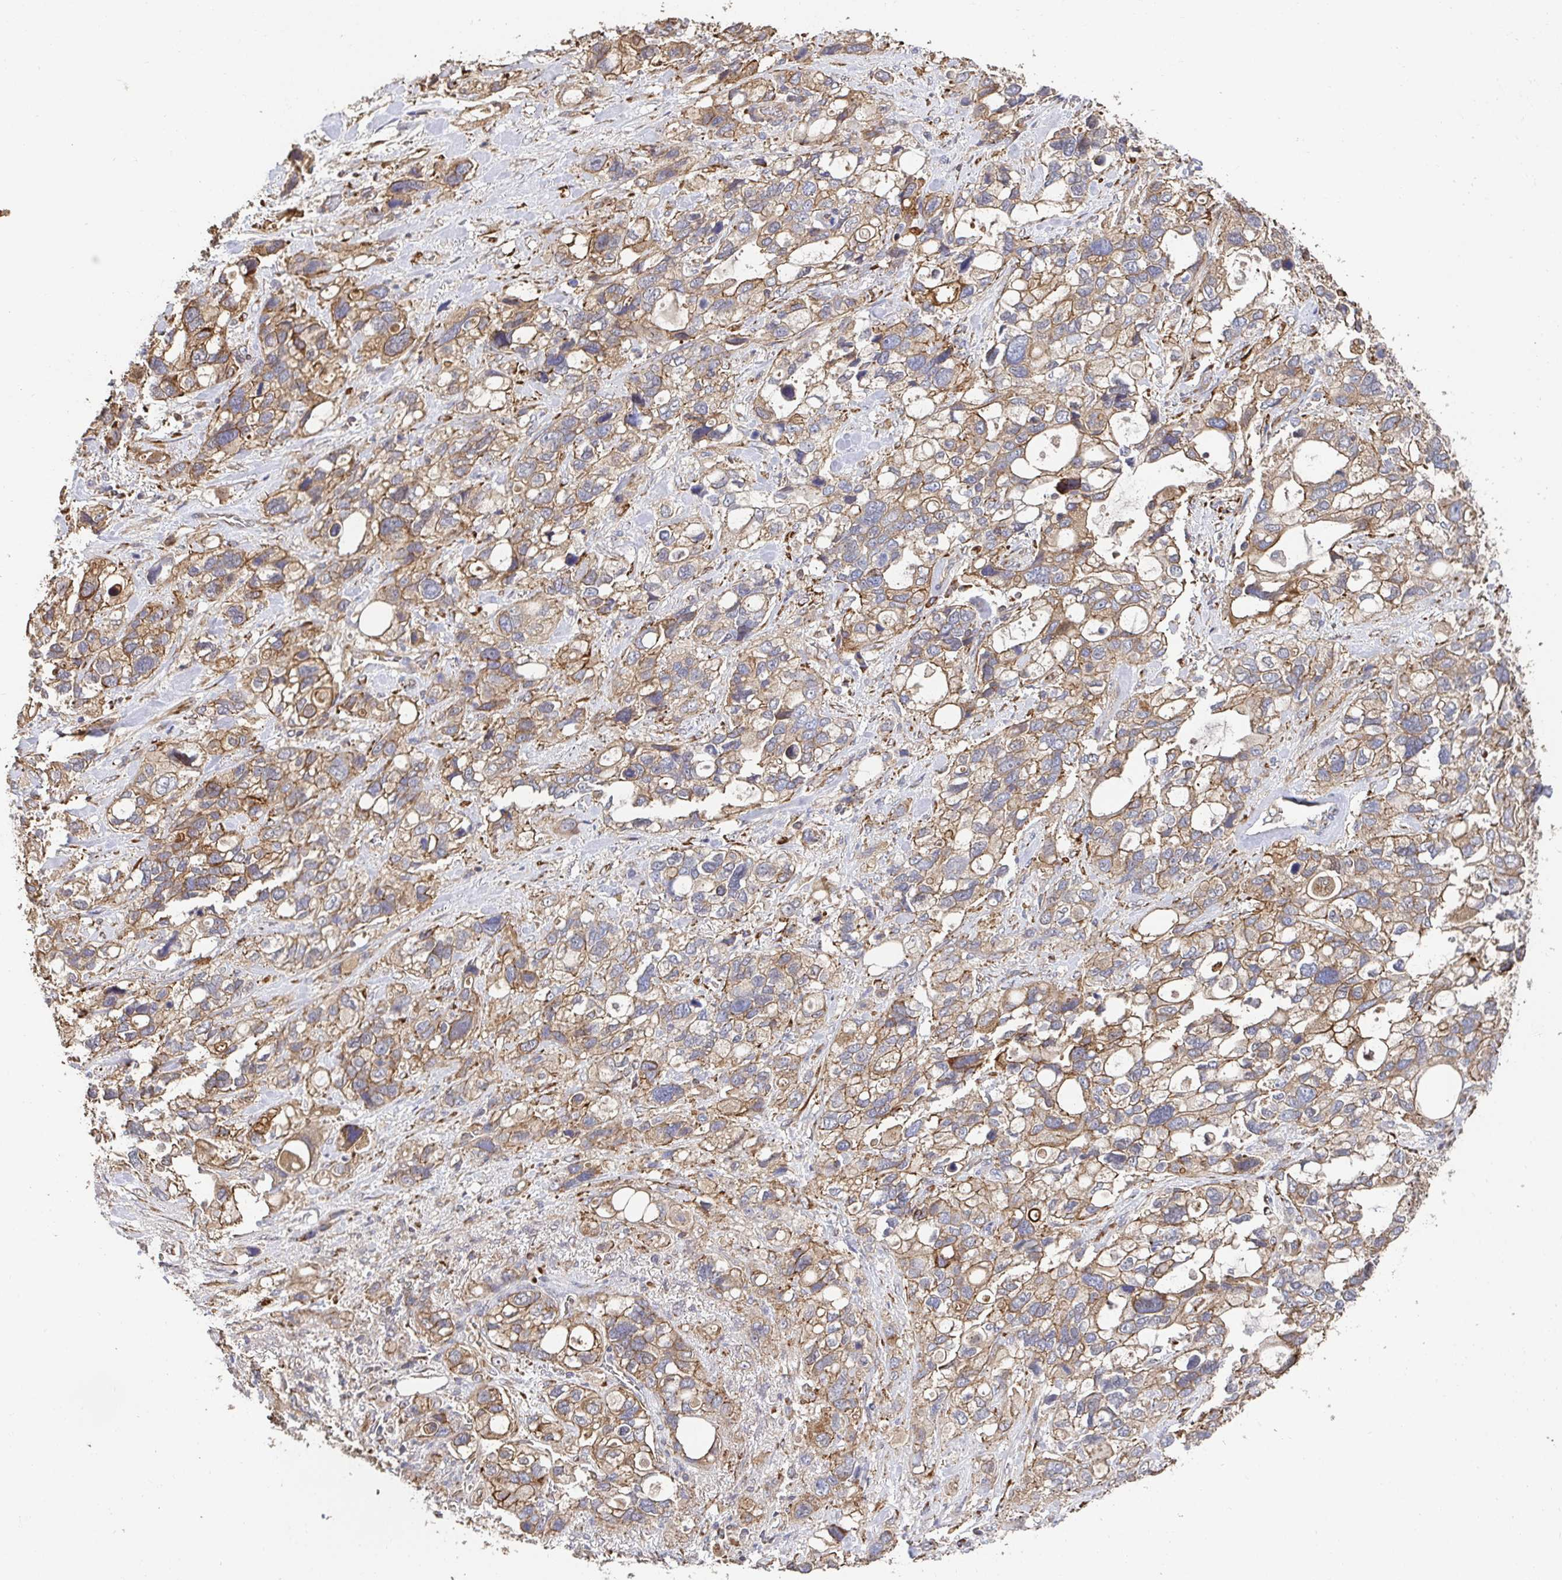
{"staining": {"intensity": "moderate", "quantity": ">75%", "location": "cytoplasmic/membranous"}, "tissue": "stomach cancer", "cell_type": "Tumor cells", "image_type": "cancer", "snomed": [{"axis": "morphology", "description": "Adenocarcinoma, NOS"}, {"axis": "topography", "description": "Stomach, upper"}], "caption": "A brown stain highlights moderate cytoplasmic/membranous expression of a protein in adenocarcinoma (stomach) tumor cells. Nuclei are stained in blue.", "gene": "APBB1", "patient": {"sex": "female", "age": 81}}